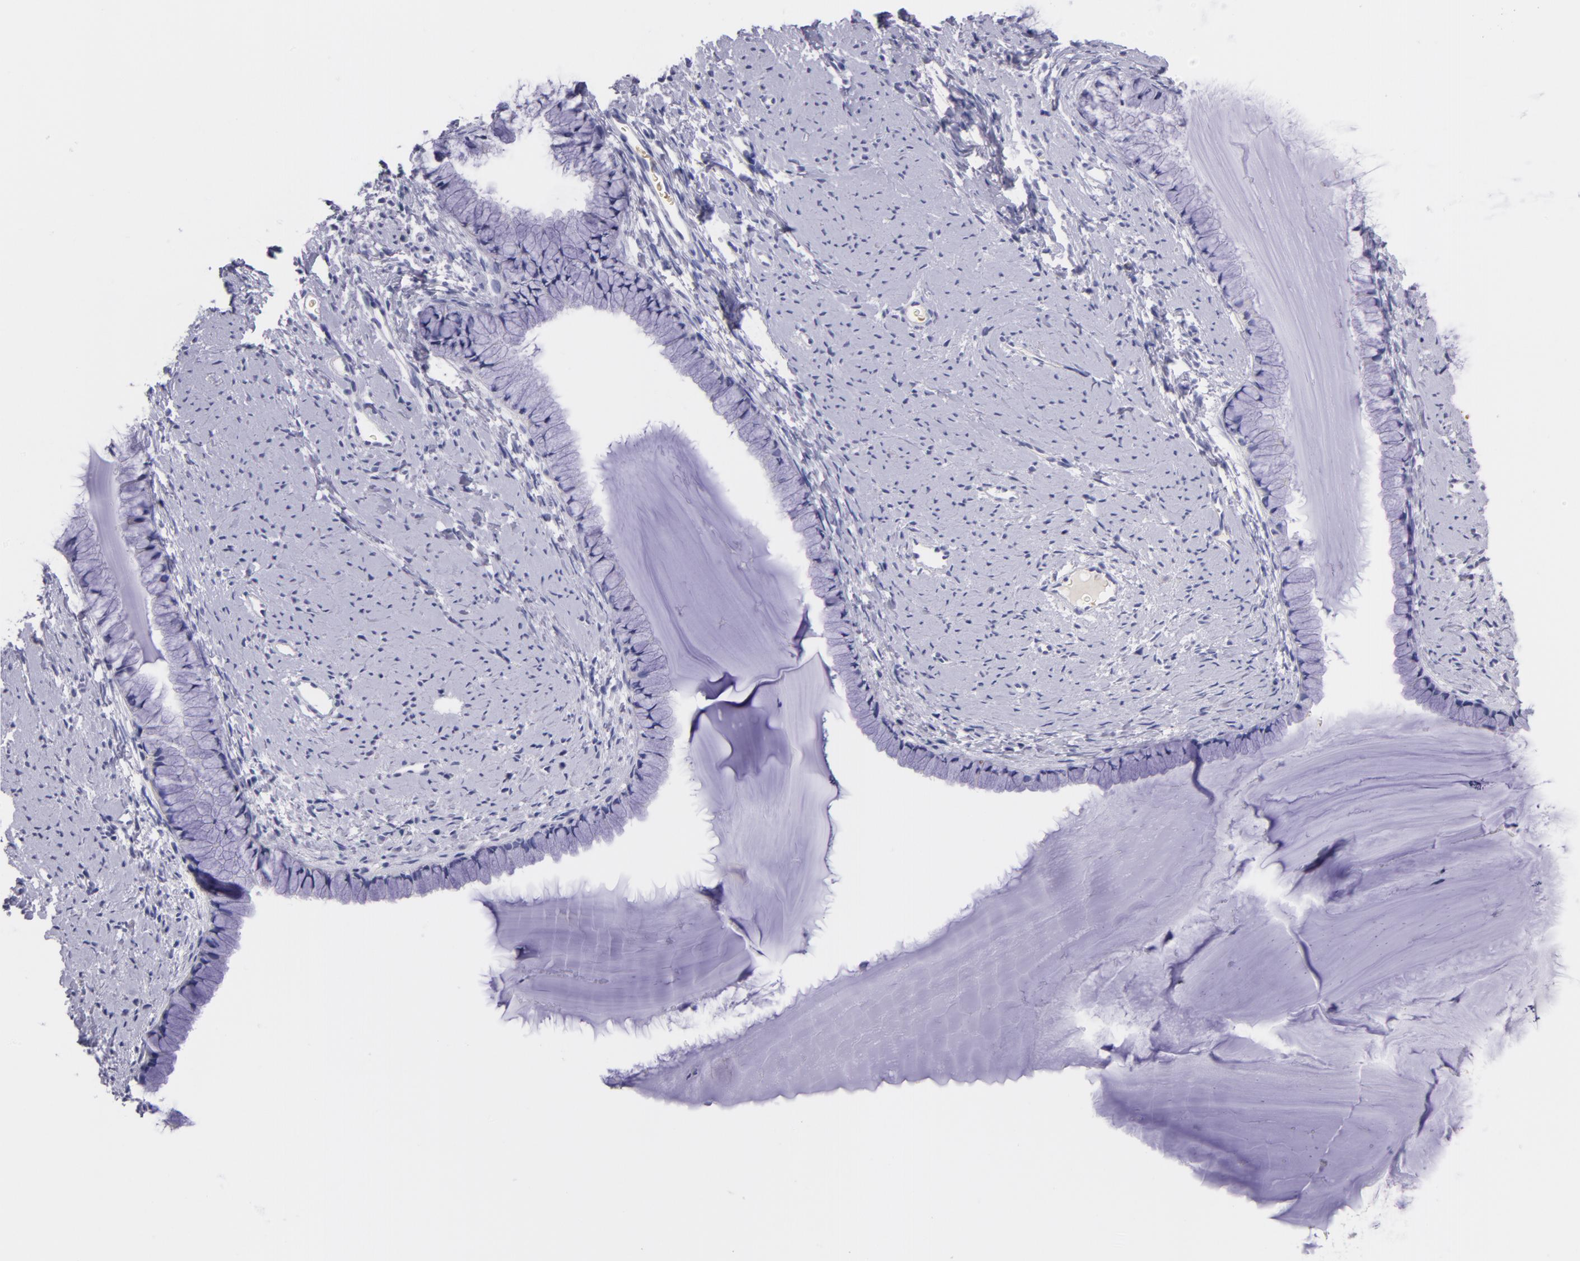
{"staining": {"intensity": "negative", "quantity": "none", "location": "none"}, "tissue": "cervix", "cell_type": "Glandular cells", "image_type": "normal", "snomed": [{"axis": "morphology", "description": "Normal tissue, NOS"}, {"axis": "topography", "description": "Cervix"}], "caption": "IHC of normal human cervix reveals no staining in glandular cells.", "gene": "CD44", "patient": {"sex": "female", "age": 82}}